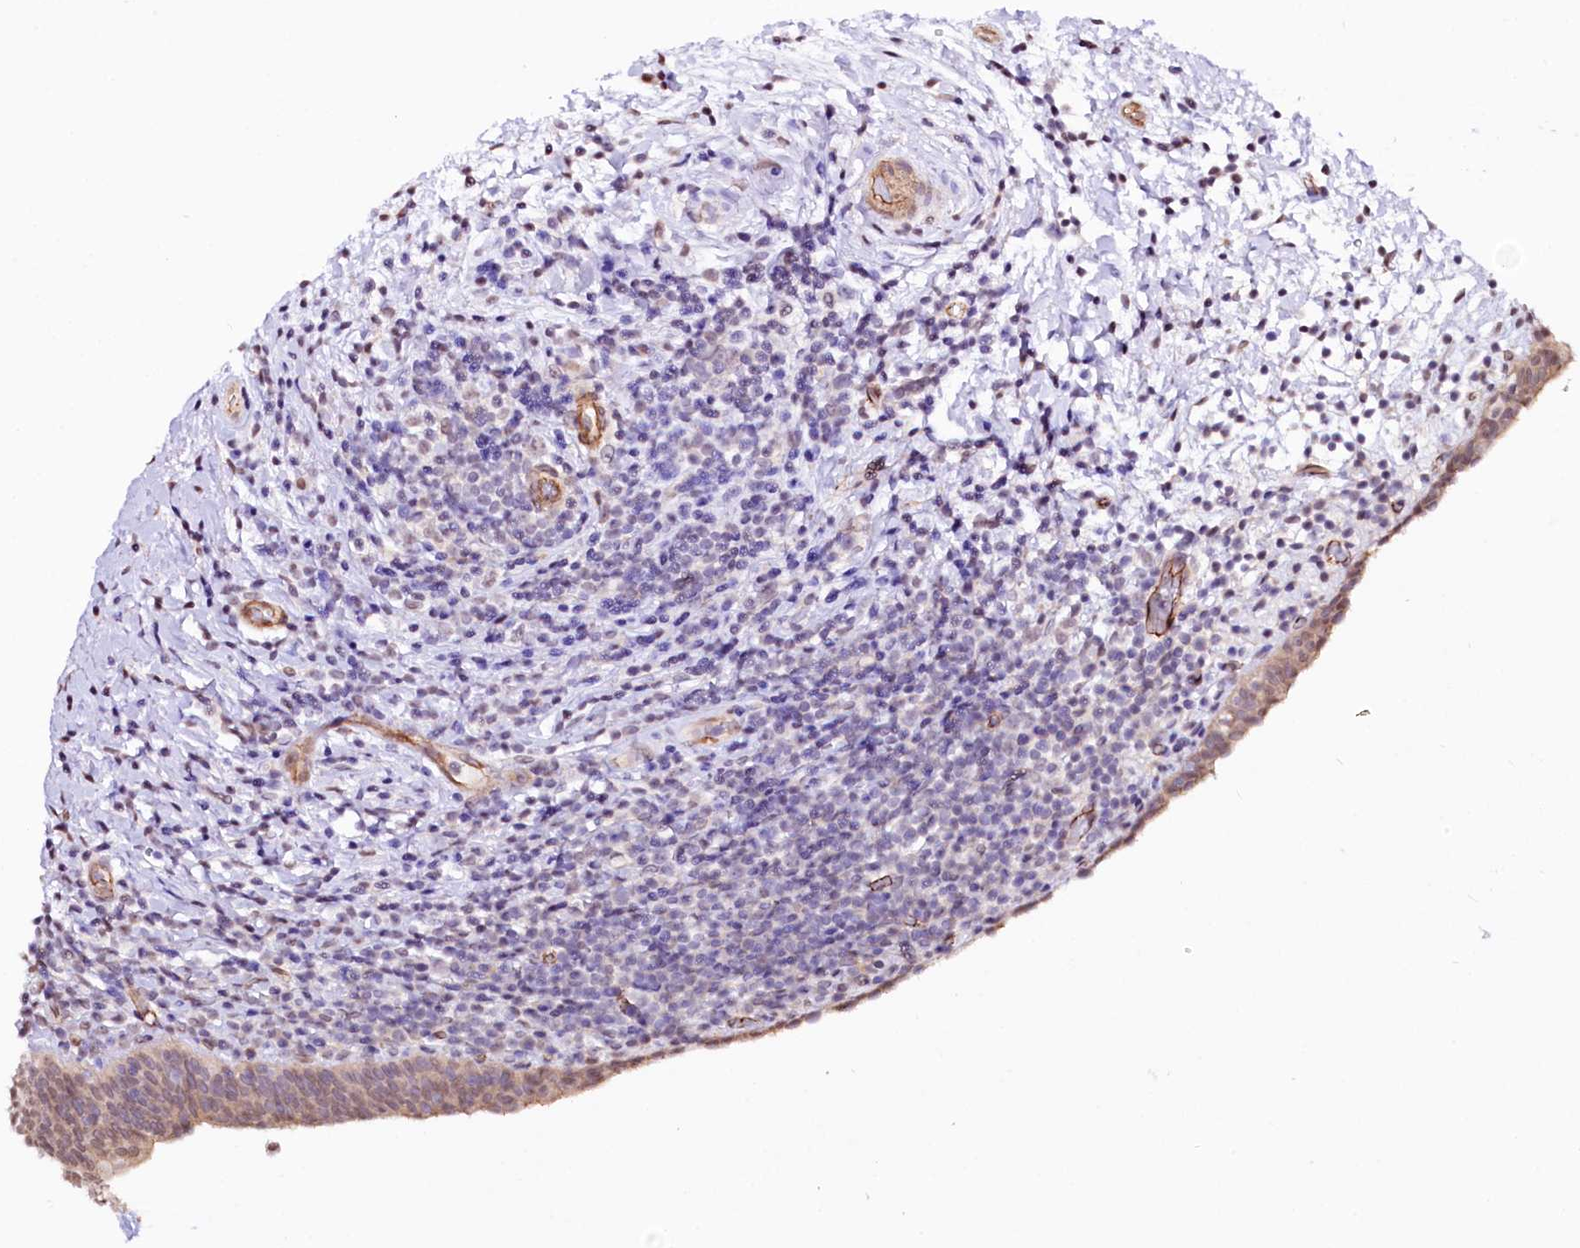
{"staining": {"intensity": "weak", "quantity": "25%-75%", "location": "nuclear"}, "tissue": "urinary bladder", "cell_type": "Urothelial cells", "image_type": "normal", "snomed": [{"axis": "morphology", "description": "Normal tissue, NOS"}, {"axis": "topography", "description": "Urinary bladder"}], "caption": "Human urinary bladder stained for a protein (brown) exhibits weak nuclear positive staining in approximately 25%-75% of urothelial cells.", "gene": "ST7", "patient": {"sex": "male", "age": 83}}